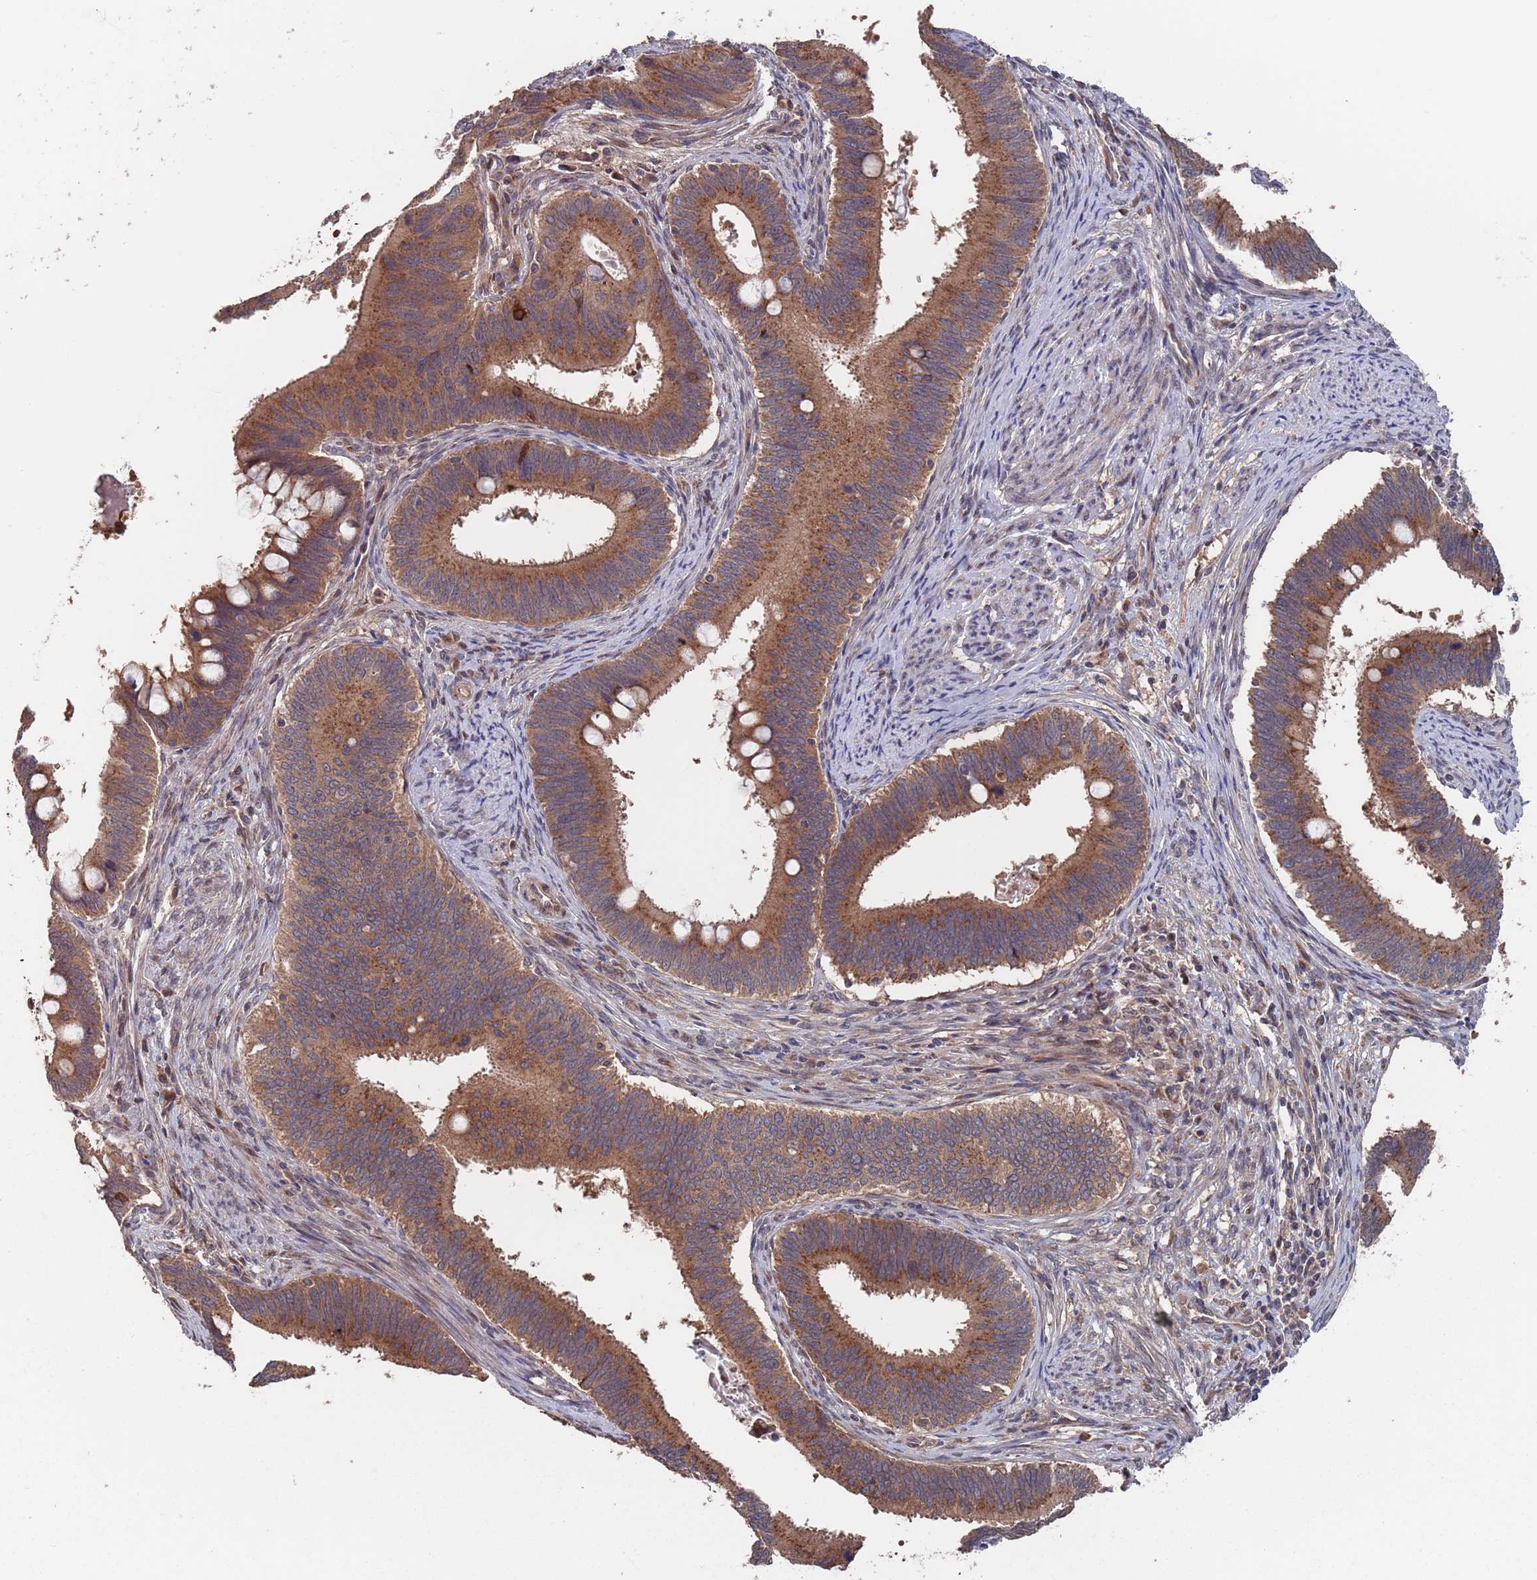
{"staining": {"intensity": "moderate", "quantity": ">75%", "location": "cytoplasmic/membranous"}, "tissue": "cervical cancer", "cell_type": "Tumor cells", "image_type": "cancer", "snomed": [{"axis": "morphology", "description": "Adenocarcinoma, NOS"}, {"axis": "topography", "description": "Cervix"}], "caption": "Human cervical adenocarcinoma stained with a protein marker reveals moderate staining in tumor cells.", "gene": "UNC45A", "patient": {"sex": "female", "age": 42}}